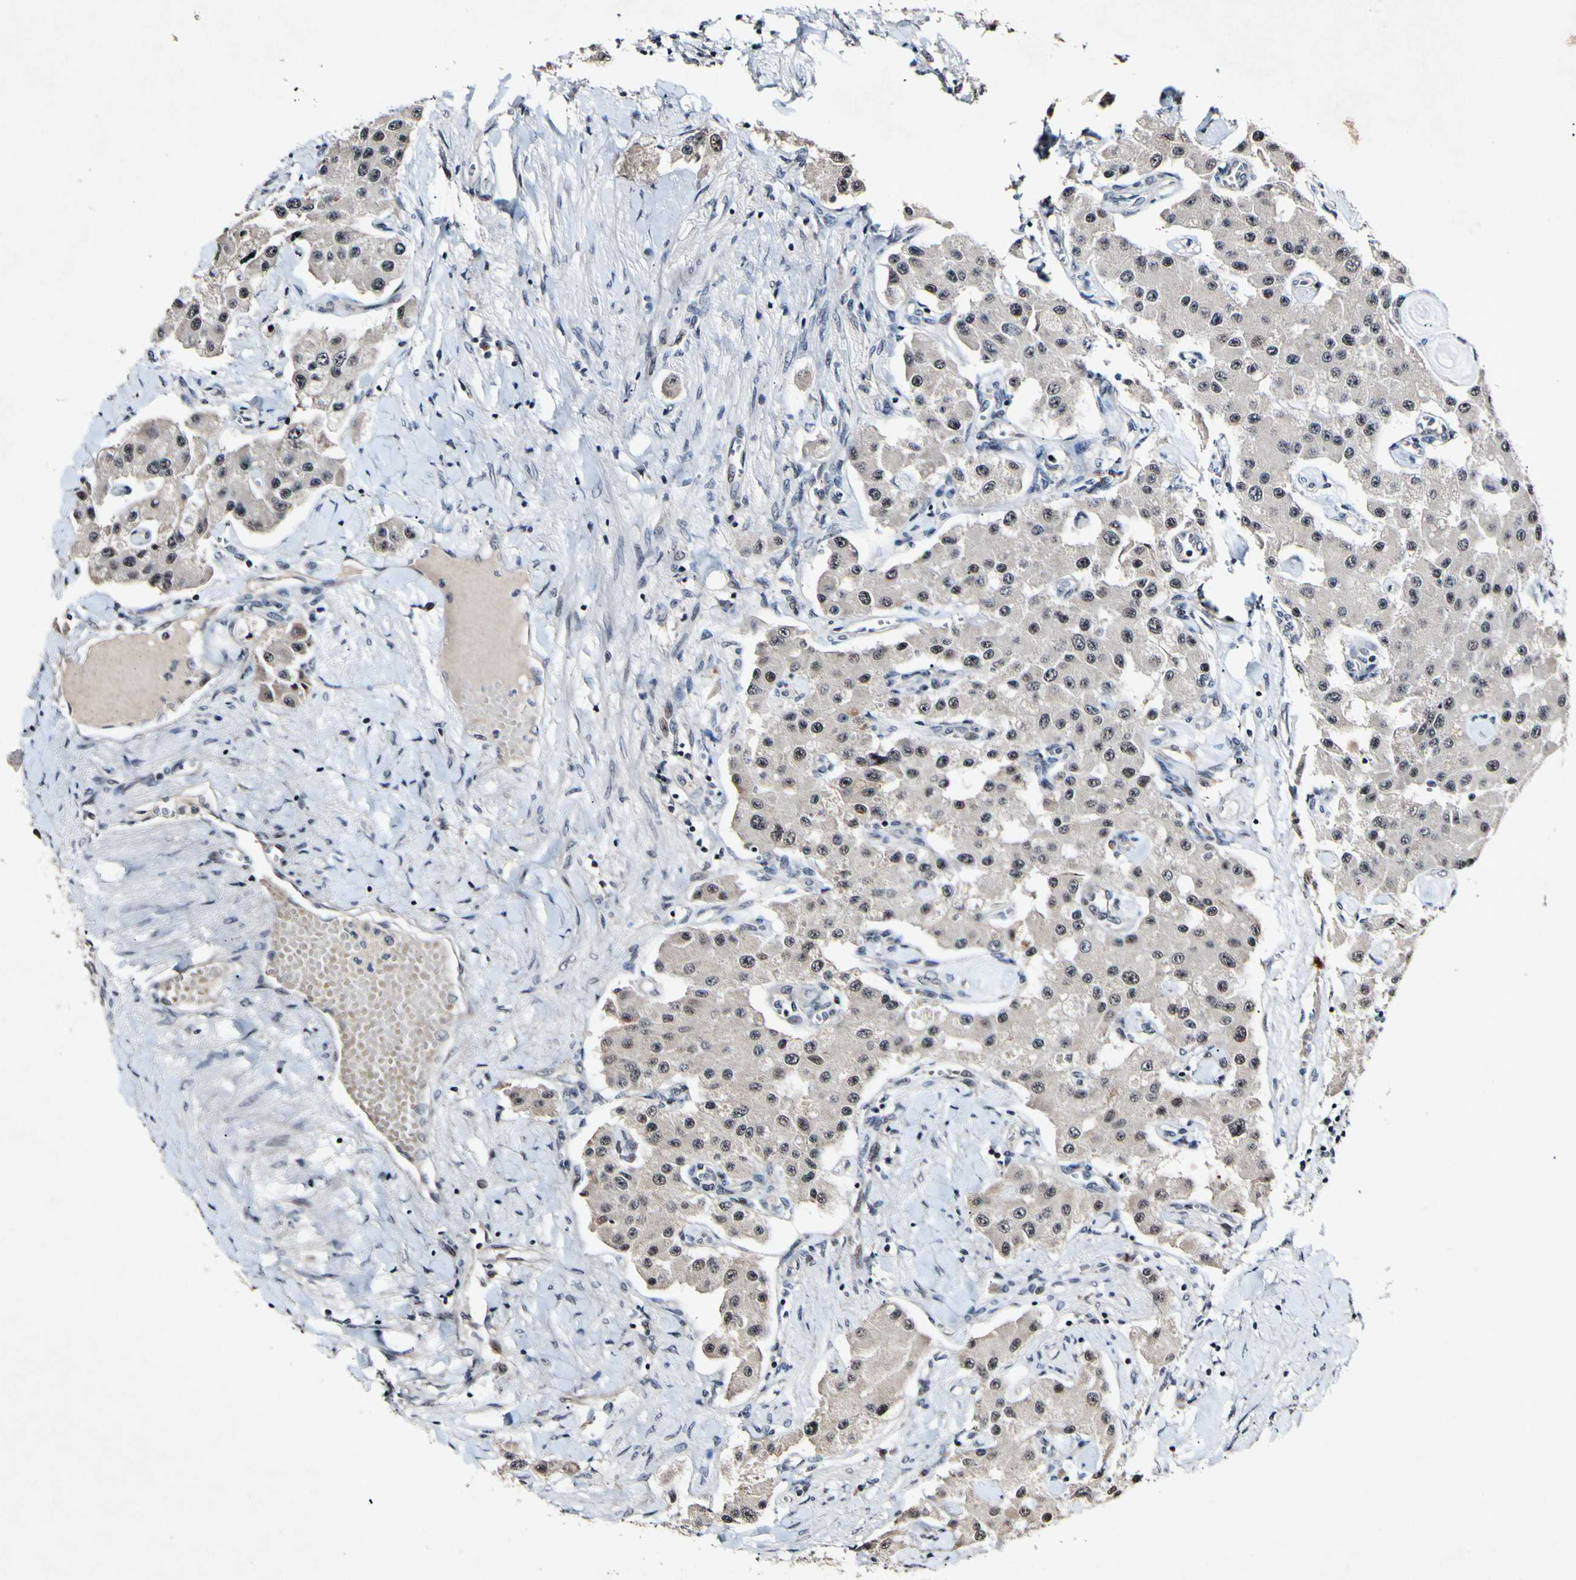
{"staining": {"intensity": "weak", "quantity": ">75%", "location": "cytoplasmic/membranous,nuclear"}, "tissue": "carcinoid", "cell_type": "Tumor cells", "image_type": "cancer", "snomed": [{"axis": "morphology", "description": "Carcinoid, malignant, NOS"}, {"axis": "topography", "description": "Pancreas"}], "caption": "Immunohistochemistry (DAB (3,3'-diaminobenzidine)) staining of human carcinoid (malignant) demonstrates weak cytoplasmic/membranous and nuclear protein staining in approximately >75% of tumor cells.", "gene": "POLR2F", "patient": {"sex": "male", "age": 41}}